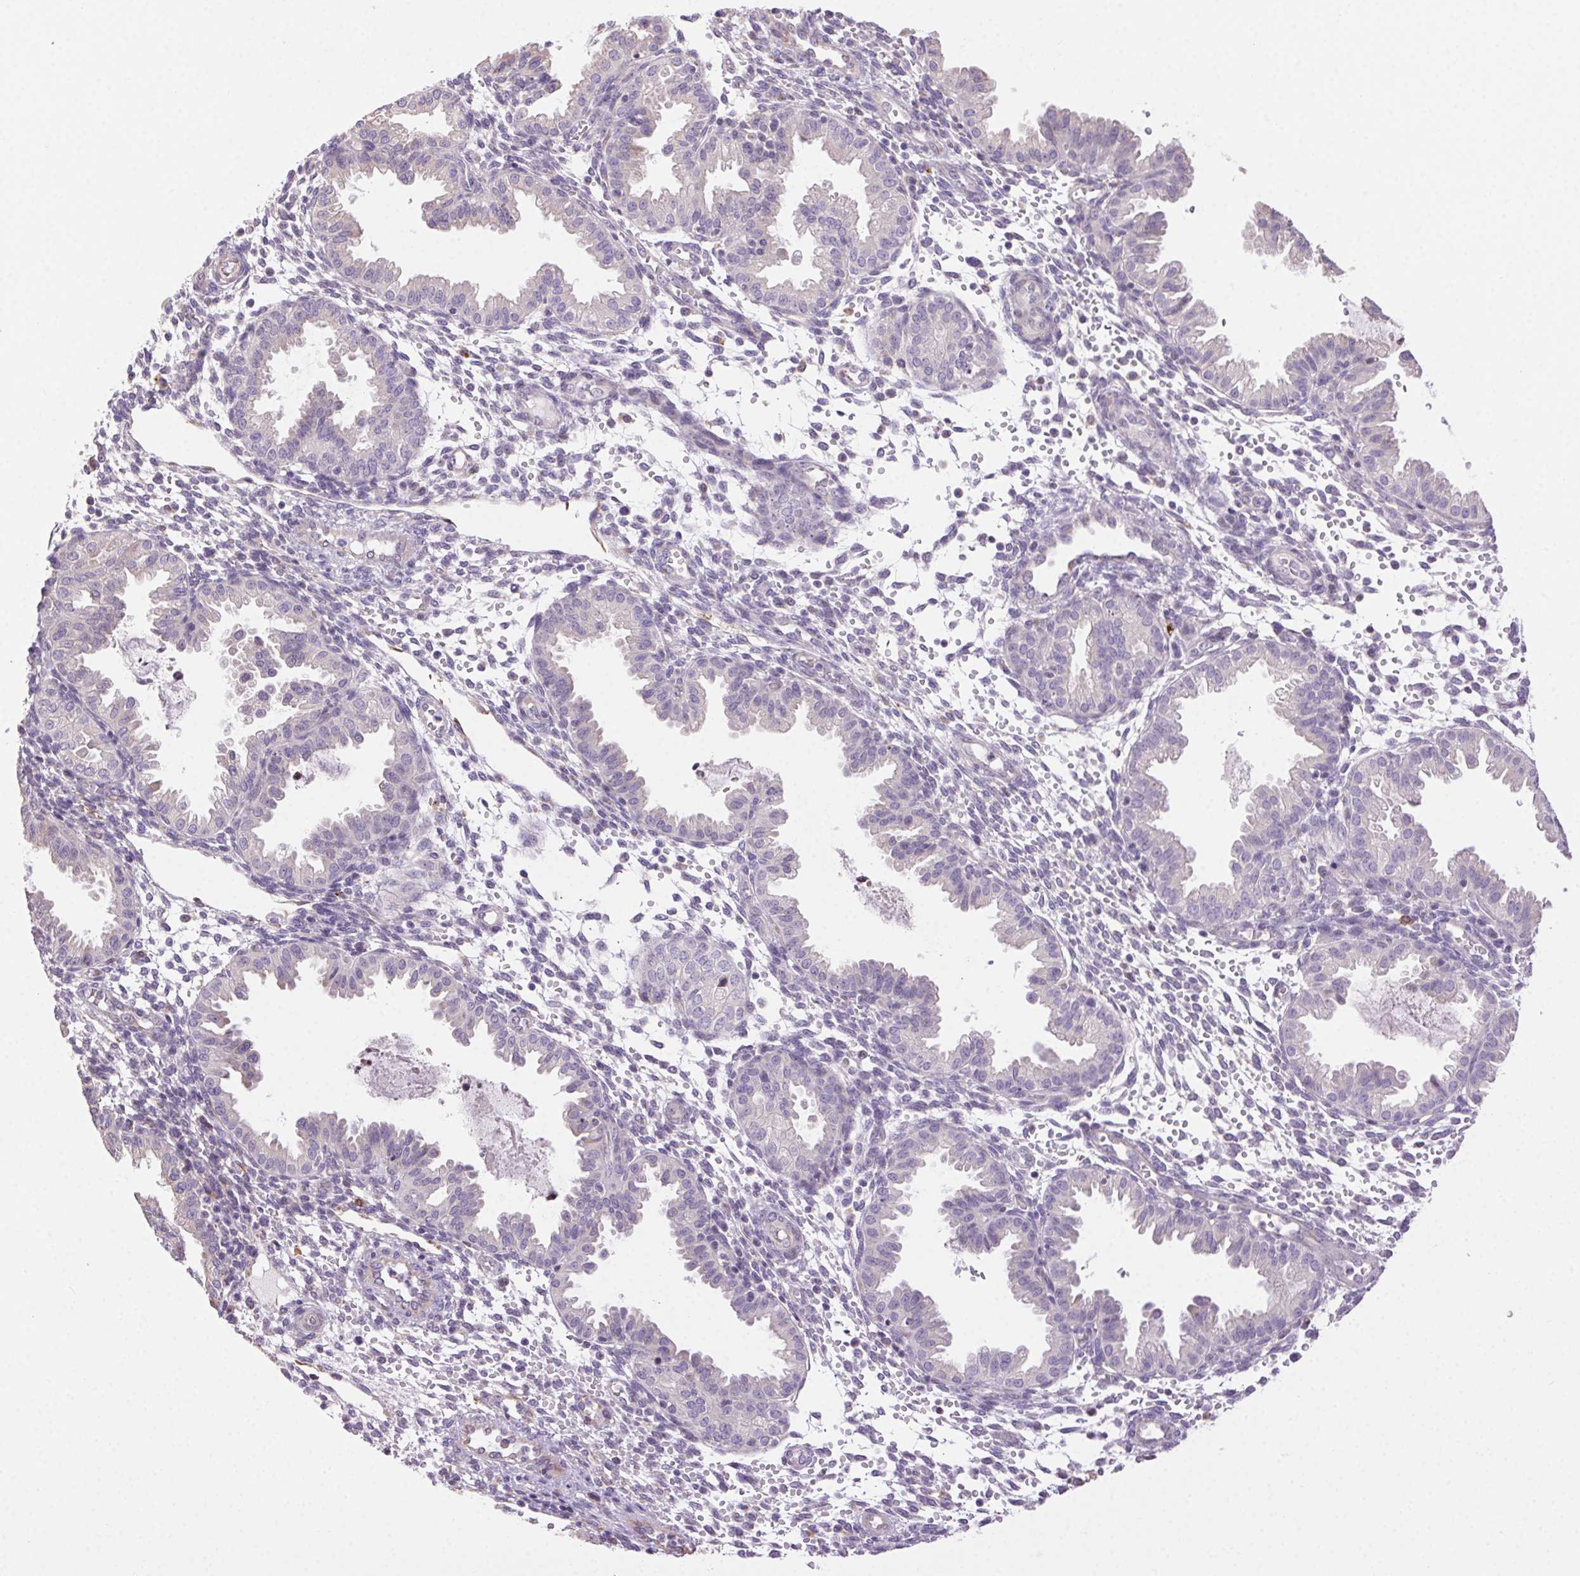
{"staining": {"intensity": "negative", "quantity": "none", "location": "none"}, "tissue": "endometrium", "cell_type": "Cells in endometrial stroma", "image_type": "normal", "snomed": [{"axis": "morphology", "description": "Normal tissue, NOS"}, {"axis": "topography", "description": "Endometrium"}], "caption": "Immunohistochemistry (IHC) micrograph of benign endometrium: human endometrium stained with DAB displays no significant protein staining in cells in endometrial stroma.", "gene": "SNX31", "patient": {"sex": "female", "age": 33}}